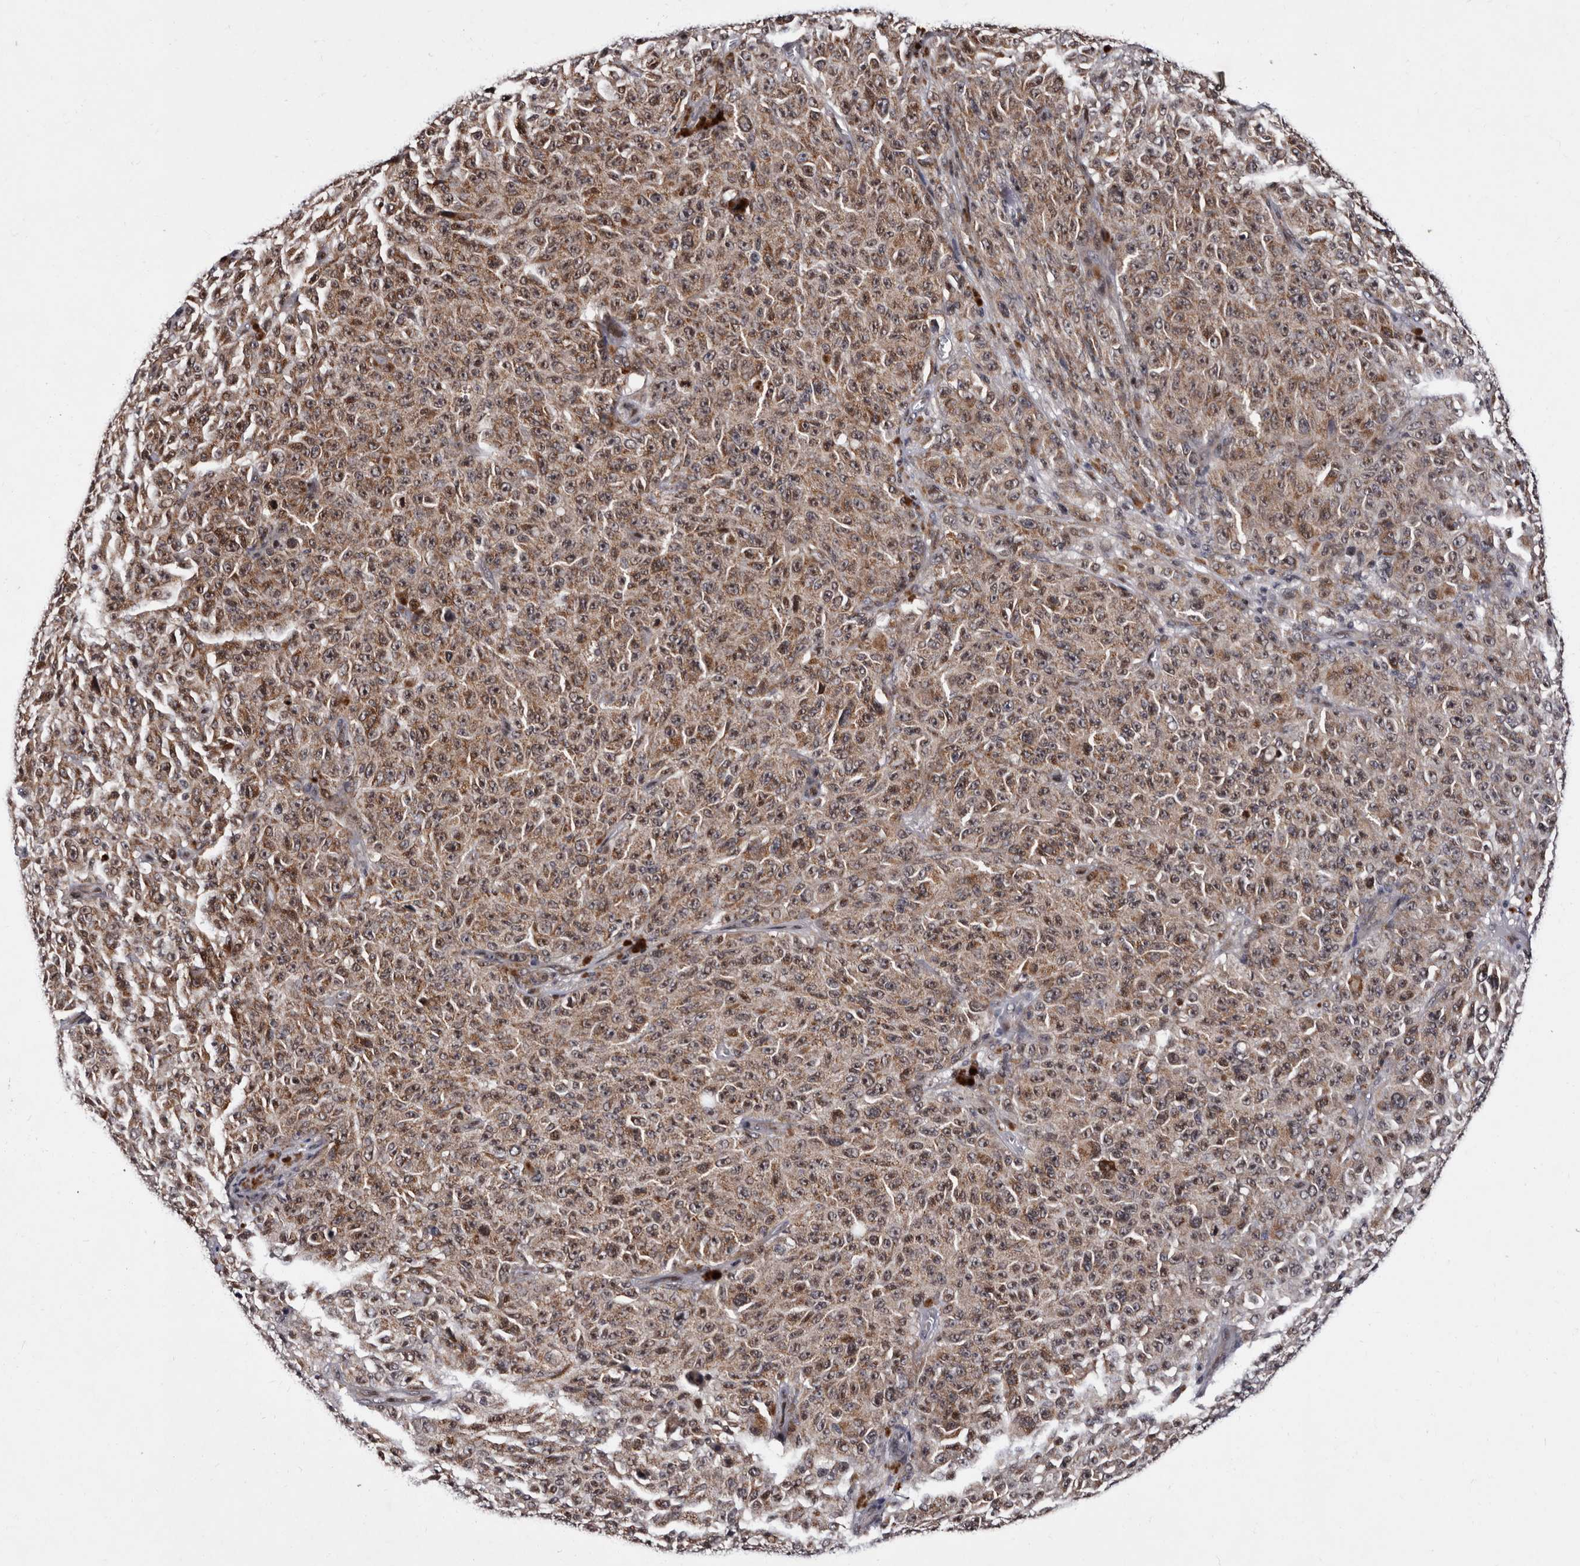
{"staining": {"intensity": "weak", "quantity": ">75%", "location": "cytoplasmic/membranous,nuclear"}, "tissue": "melanoma", "cell_type": "Tumor cells", "image_type": "cancer", "snomed": [{"axis": "morphology", "description": "Malignant melanoma, NOS"}, {"axis": "topography", "description": "Skin"}], "caption": "Immunohistochemical staining of human melanoma displays low levels of weak cytoplasmic/membranous and nuclear positivity in about >75% of tumor cells. (DAB (3,3'-diaminobenzidine) IHC with brightfield microscopy, high magnification).", "gene": "TNKS", "patient": {"sex": "female", "age": 82}}